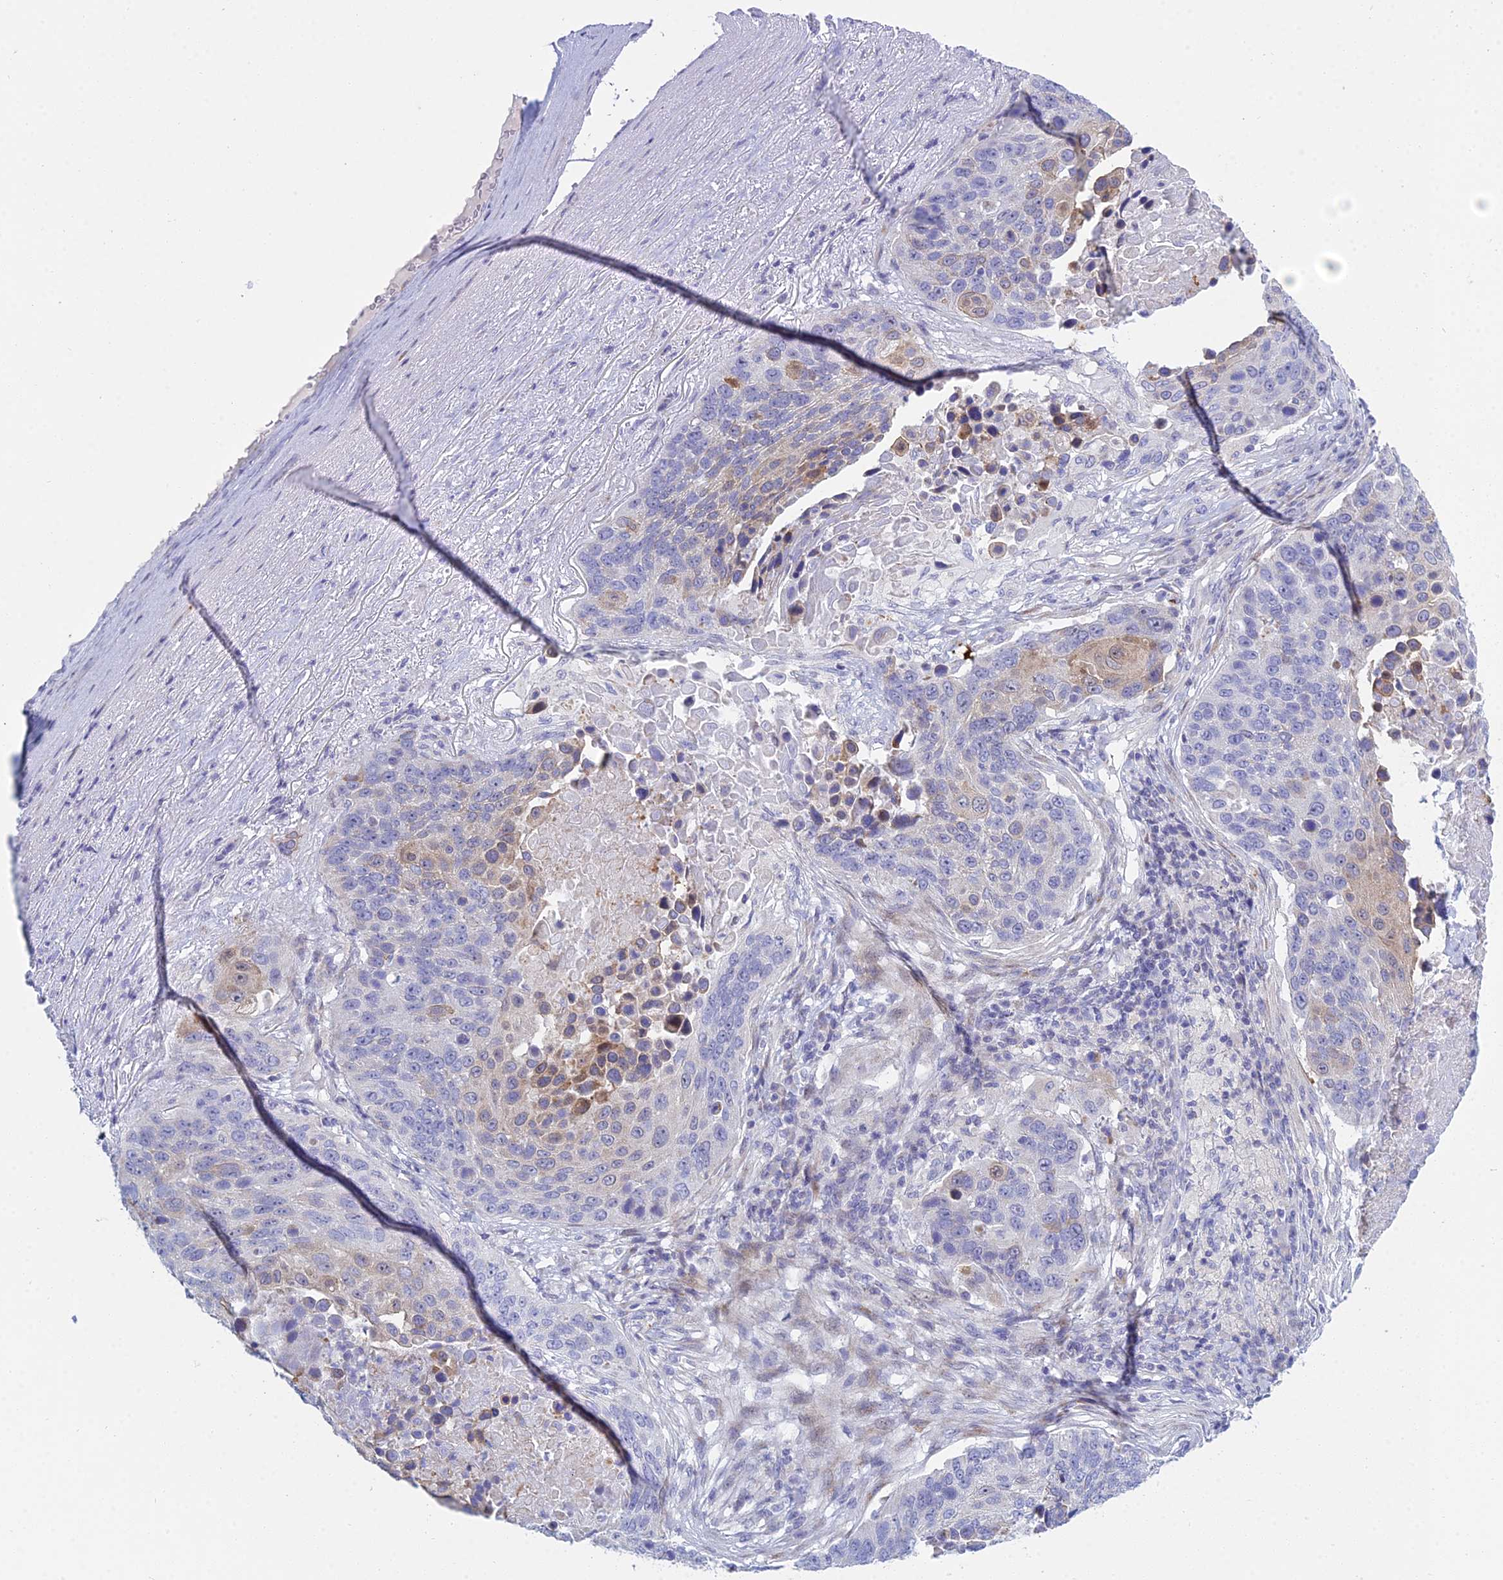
{"staining": {"intensity": "weak", "quantity": "<25%", "location": "cytoplasmic/membranous"}, "tissue": "lung cancer", "cell_type": "Tumor cells", "image_type": "cancer", "snomed": [{"axis": "morphology", "description": "Normal tissue, NOS"}, {"axis": "morphology", "description": "Squamous cell carcinoma, NOS"}, {"axis": "topography", "description": "Lymph node"}, {"axis": "topography", "description": "Lung"}], "caption": "High magnification brightfield microscopy of lung cancer (squamous cell carcinoma) stained with DAB (brown) and counterstained with hematoxylin (blue): tumor cells show no significant expression.", "gene": "PRR13", "patient": {"sex": "male", "age": 66}}